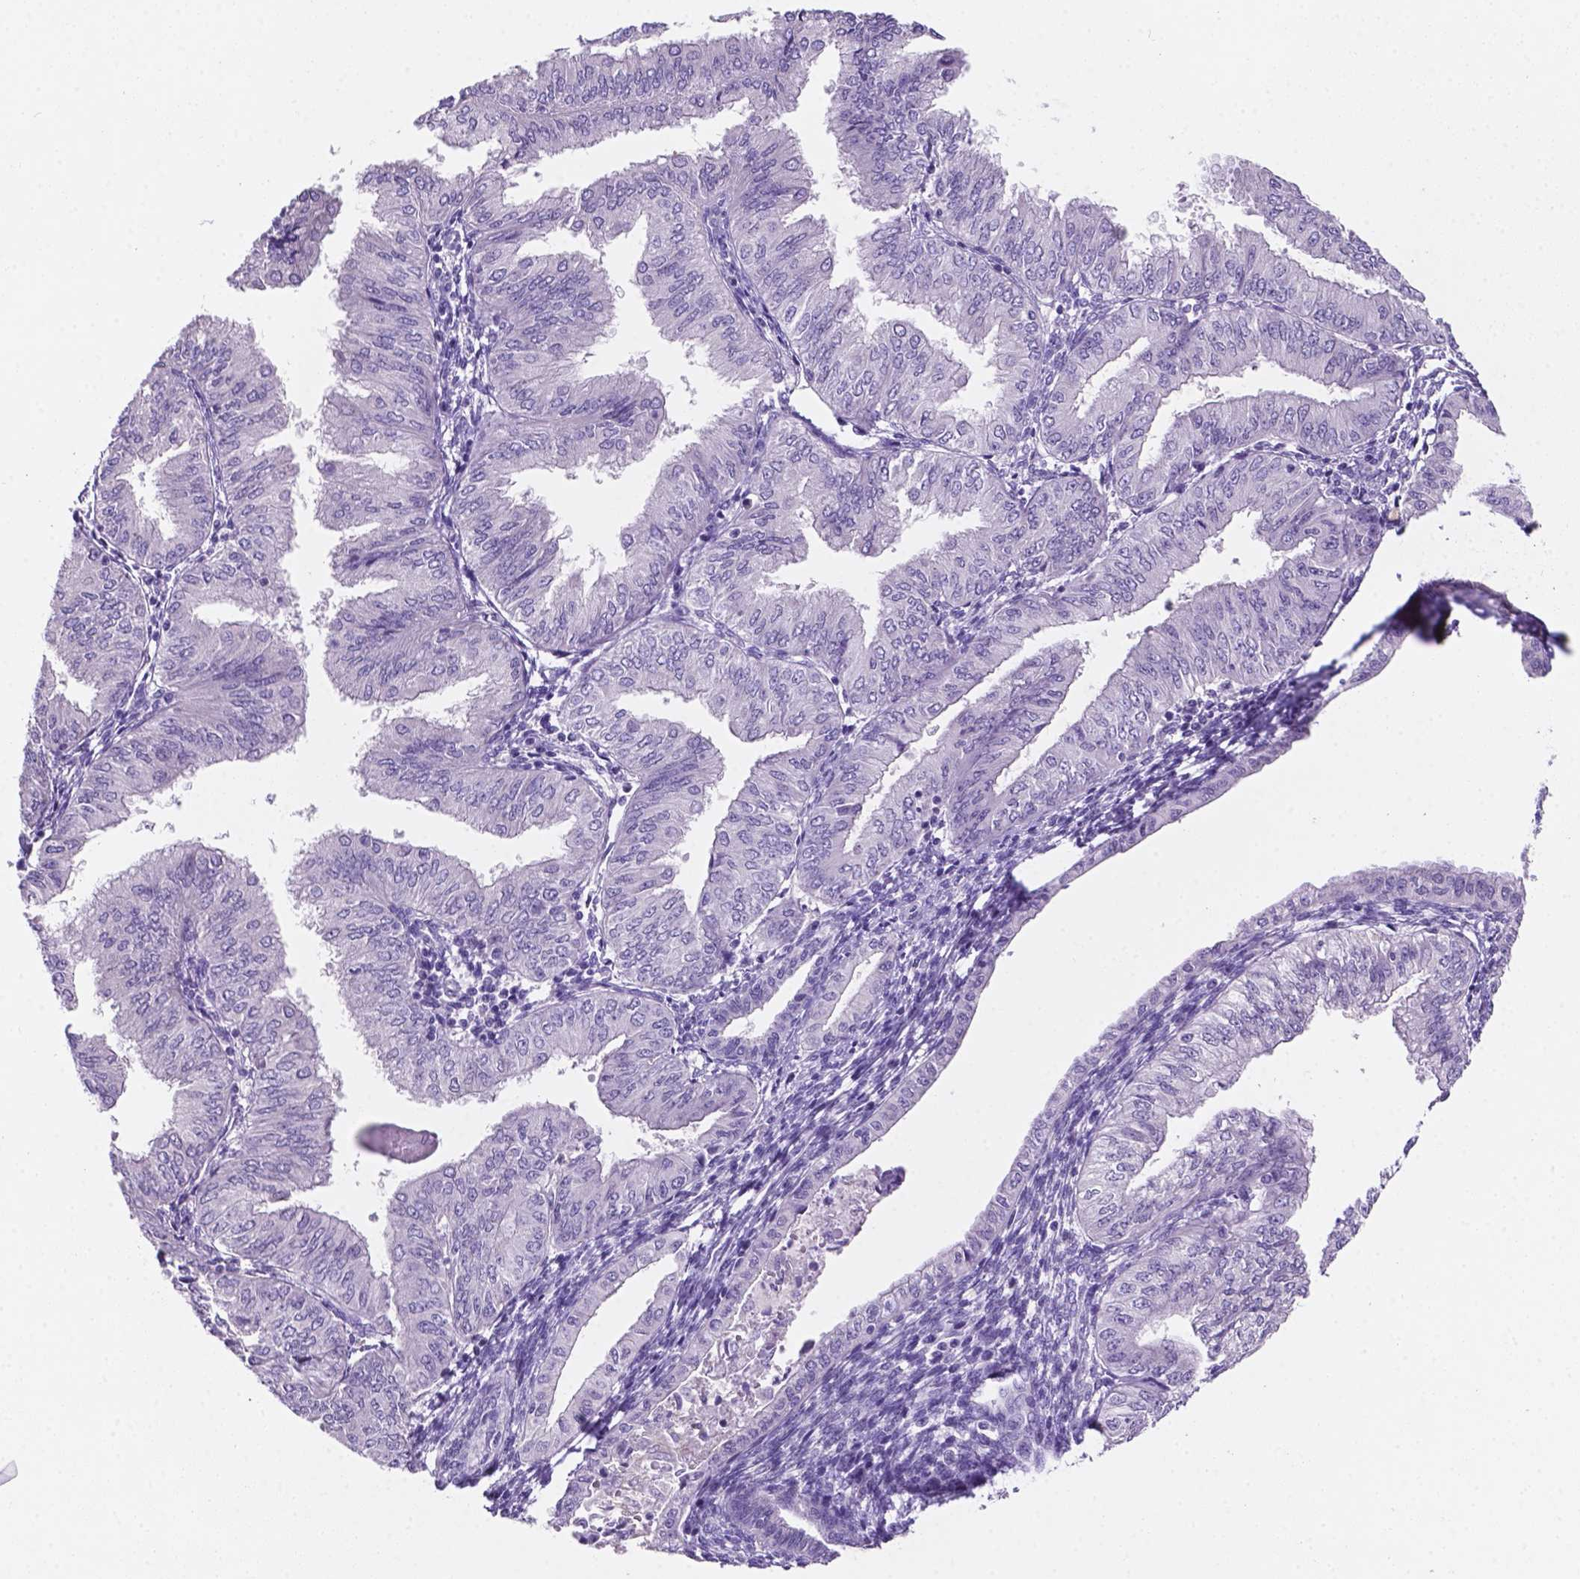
{"staining": {"intensity": "negative", "quantity": "none", "location": "none"}, "tissue": "endometrial cancer", "cell_type": "Tumor cells", "image_type": "cancer", "snomed": [{"axis": "morphology", "description": "Adenocarcinoma, NOS"}, {"axis": "topography", "description": "Endometrium"}], "caption": "A high-resolution photomicrograph shows immunohistochemistry (IHC) staining of endometrial adenocarcinoma, which reveals no significant expression in tumor cells.", "gene": "EBLN2", "patient": {"sex": "female", "age": 53}}